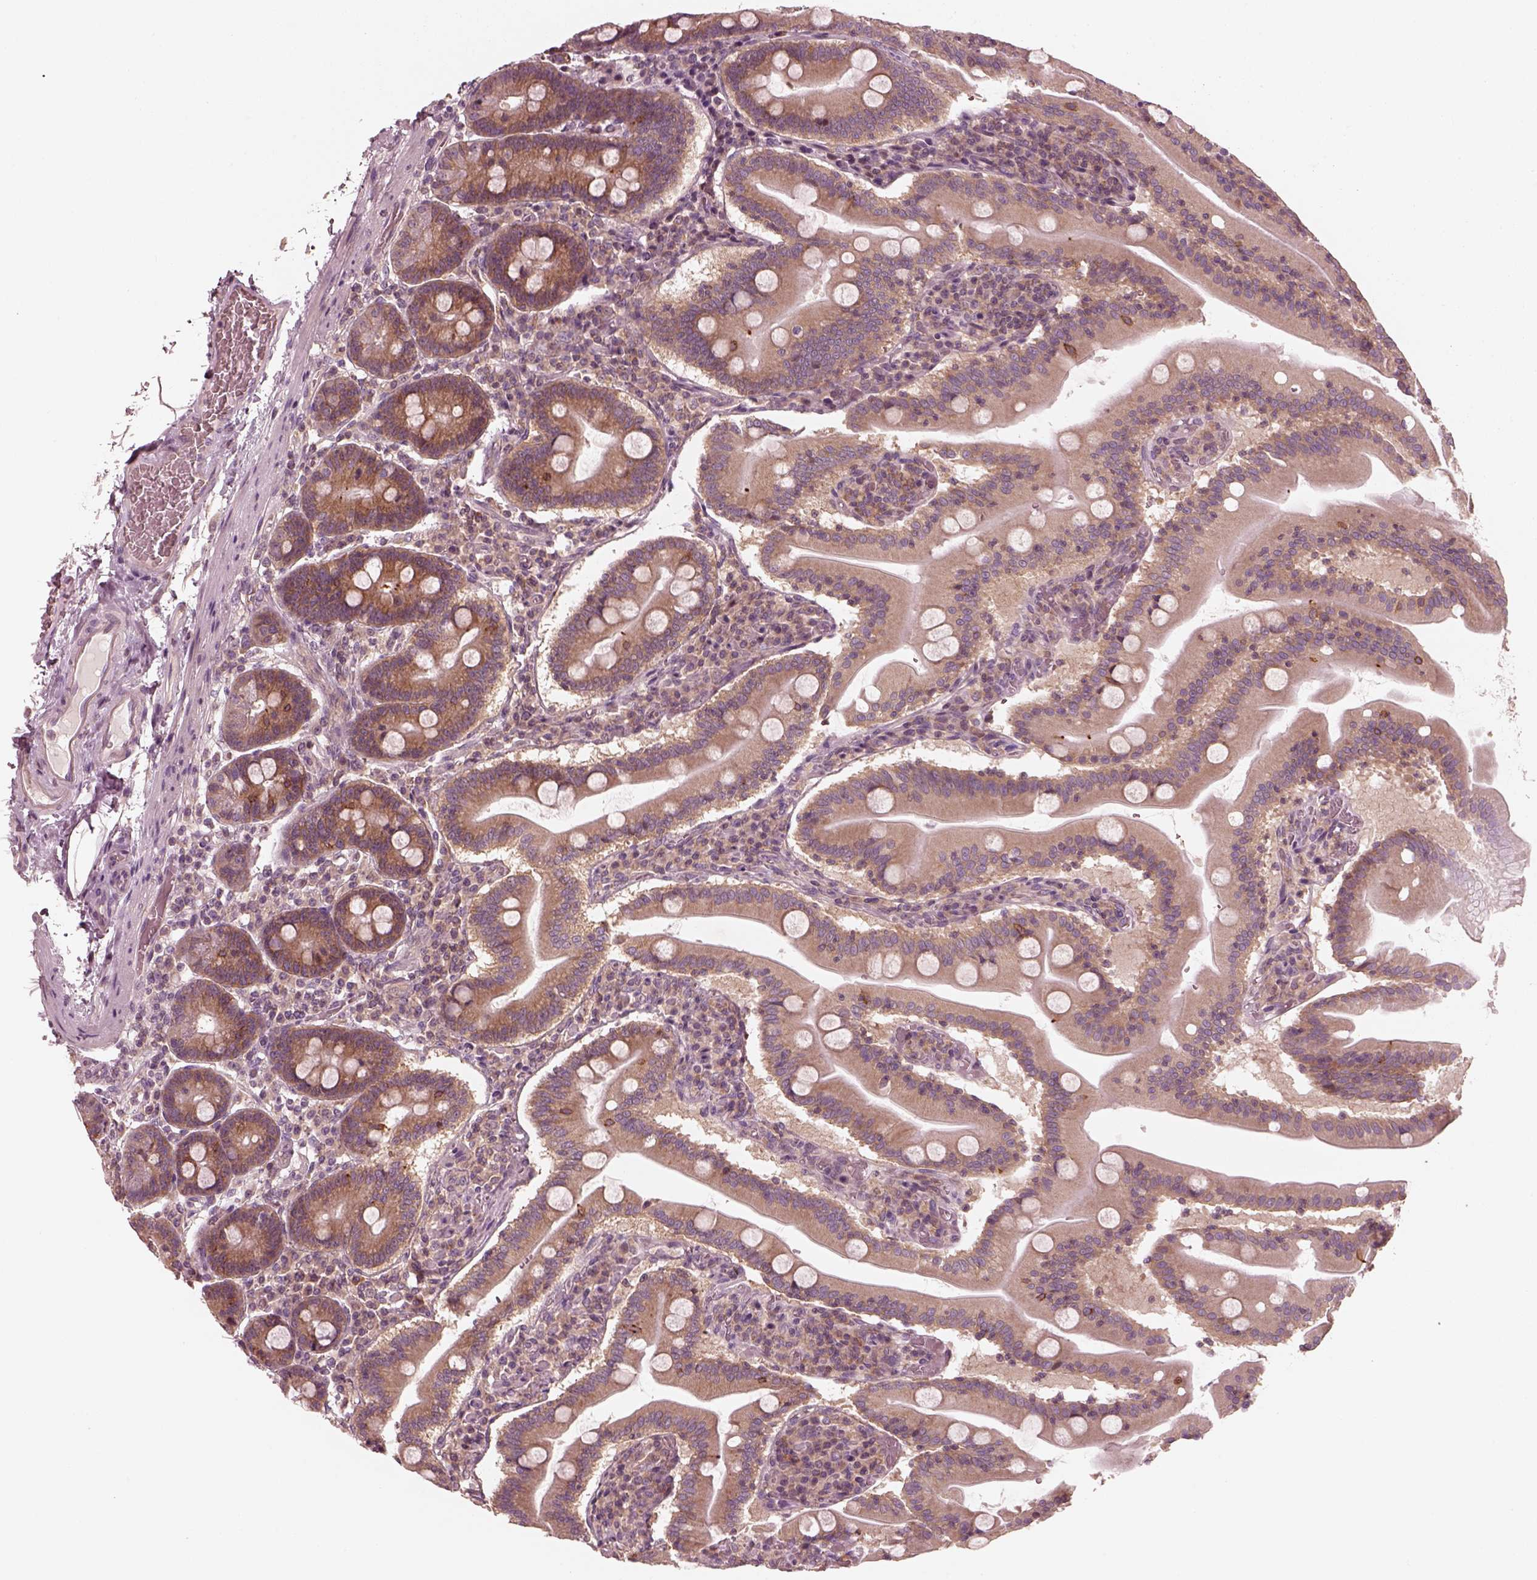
{"staining": {"intensity": "strong", "quantity": "<25%", "location": "cytoplasmic/membranous"}, "tissue": "small intestine", "cell_type": "Glandular cells", "image_type": "normal", "snomed": [{"axis": "morphology", "description": "Normal tissue, NOS"}, {"axis": "topography", "description": "Small intestine"}], "caption": "Strong cytoplasmic/membranous protein expression is appreciated in approximately <25% of glandular cells in small intestine.", "gene": "CNOT2", "patient": {"sex": "male", "age": 37}}